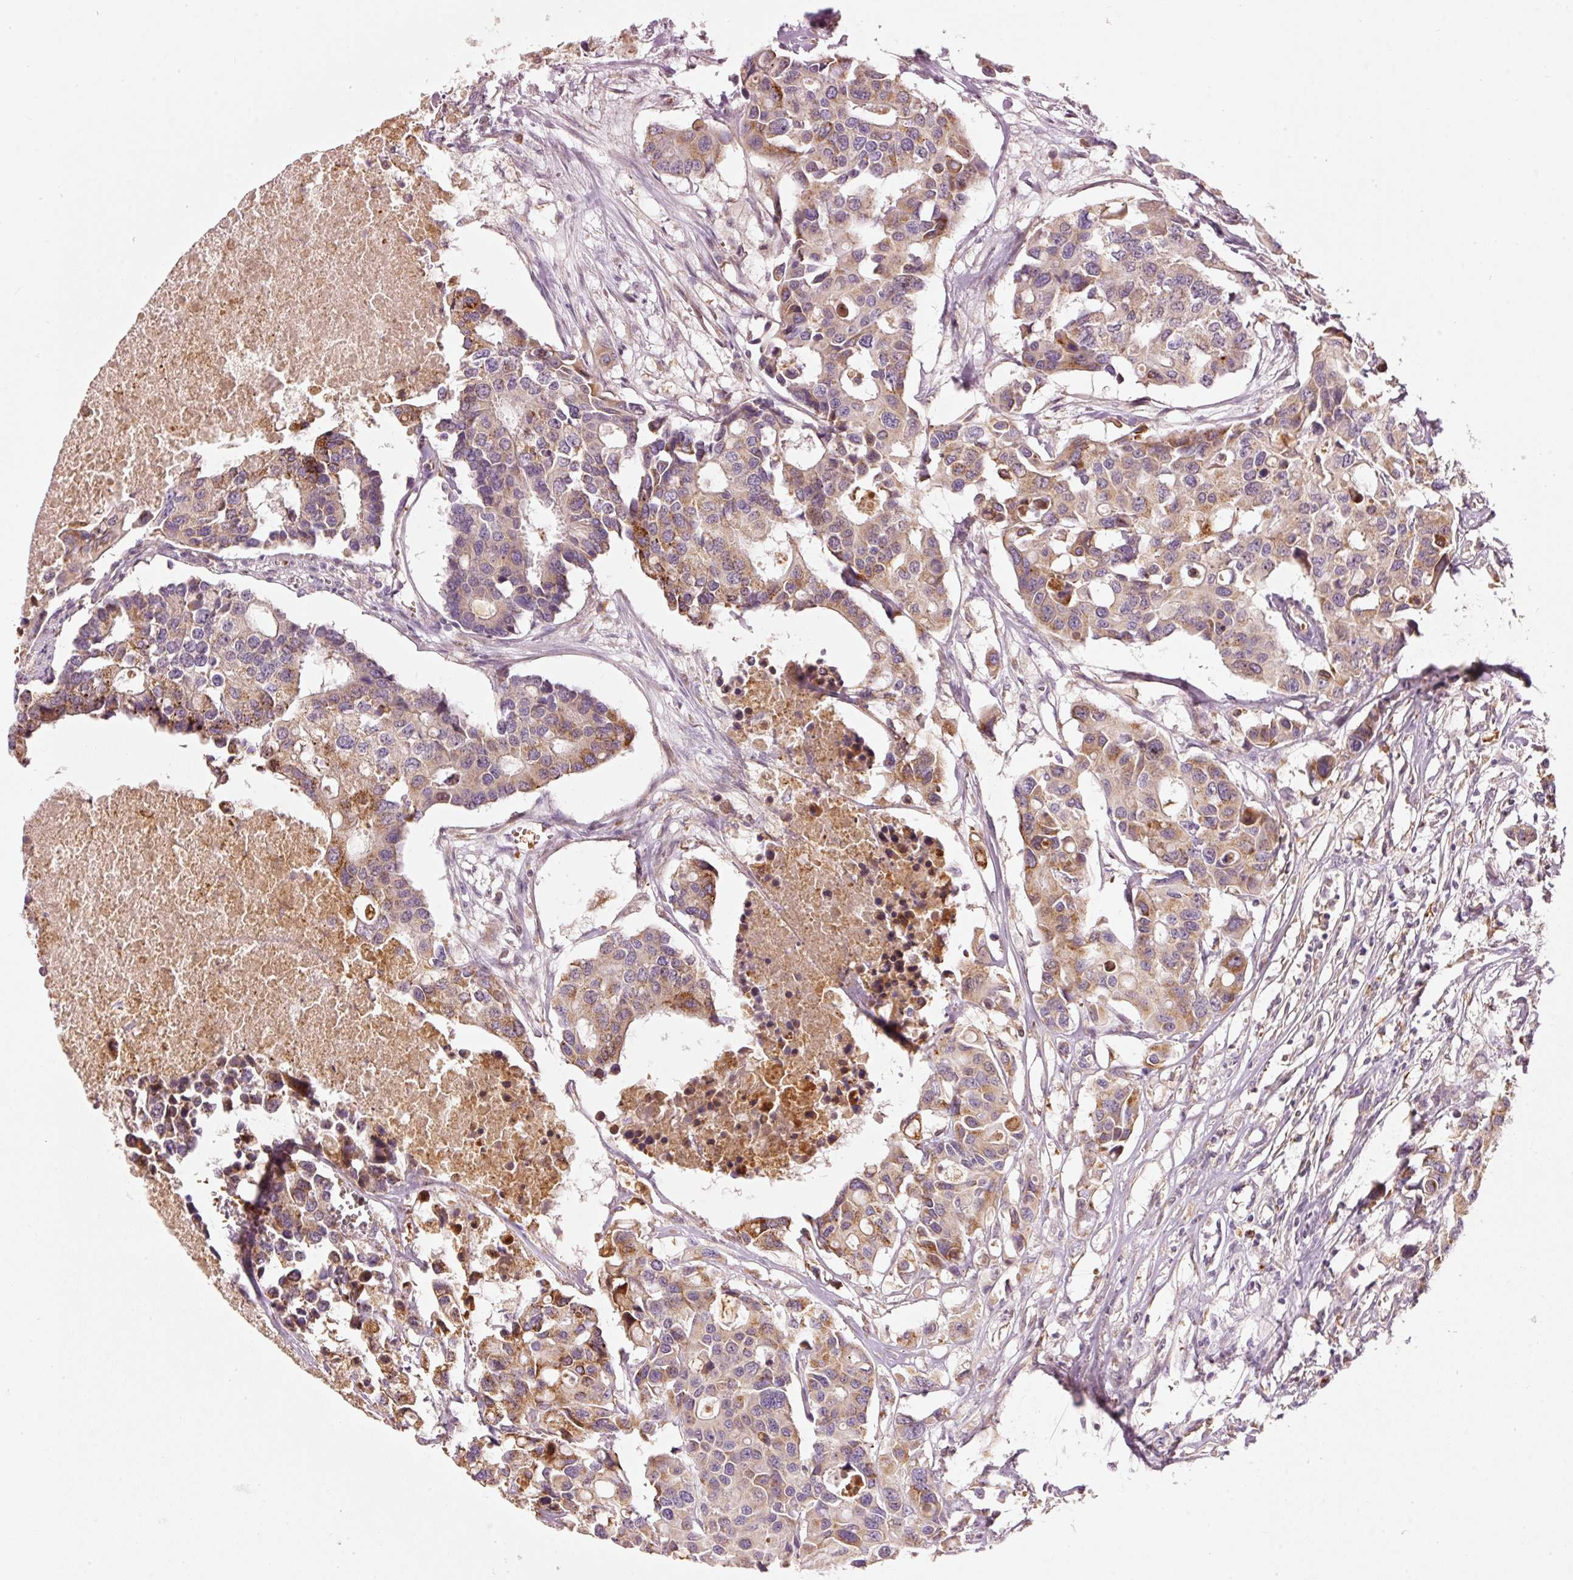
{"staining": {"intensity": "moderate", "quantity": ">75%", "location": "cytoplasmic/membranous"}, "tissue": "colorectal cancer", "cell_type": "Tumor cells", "image_type": "cancer", "snomed": [{"axis": "morphology", "description": "Adenocarcinoma, NOS"}, {"axis": "topography", "description": "Colon"}], "caption": "Protein expression analysis of colorectal cancer demonstrates moderate cytoplasmic/membranous expression in about >75% of tumor cells.", "gene": "KLHL21", "patient": {"sex": "male", "age": 77}}